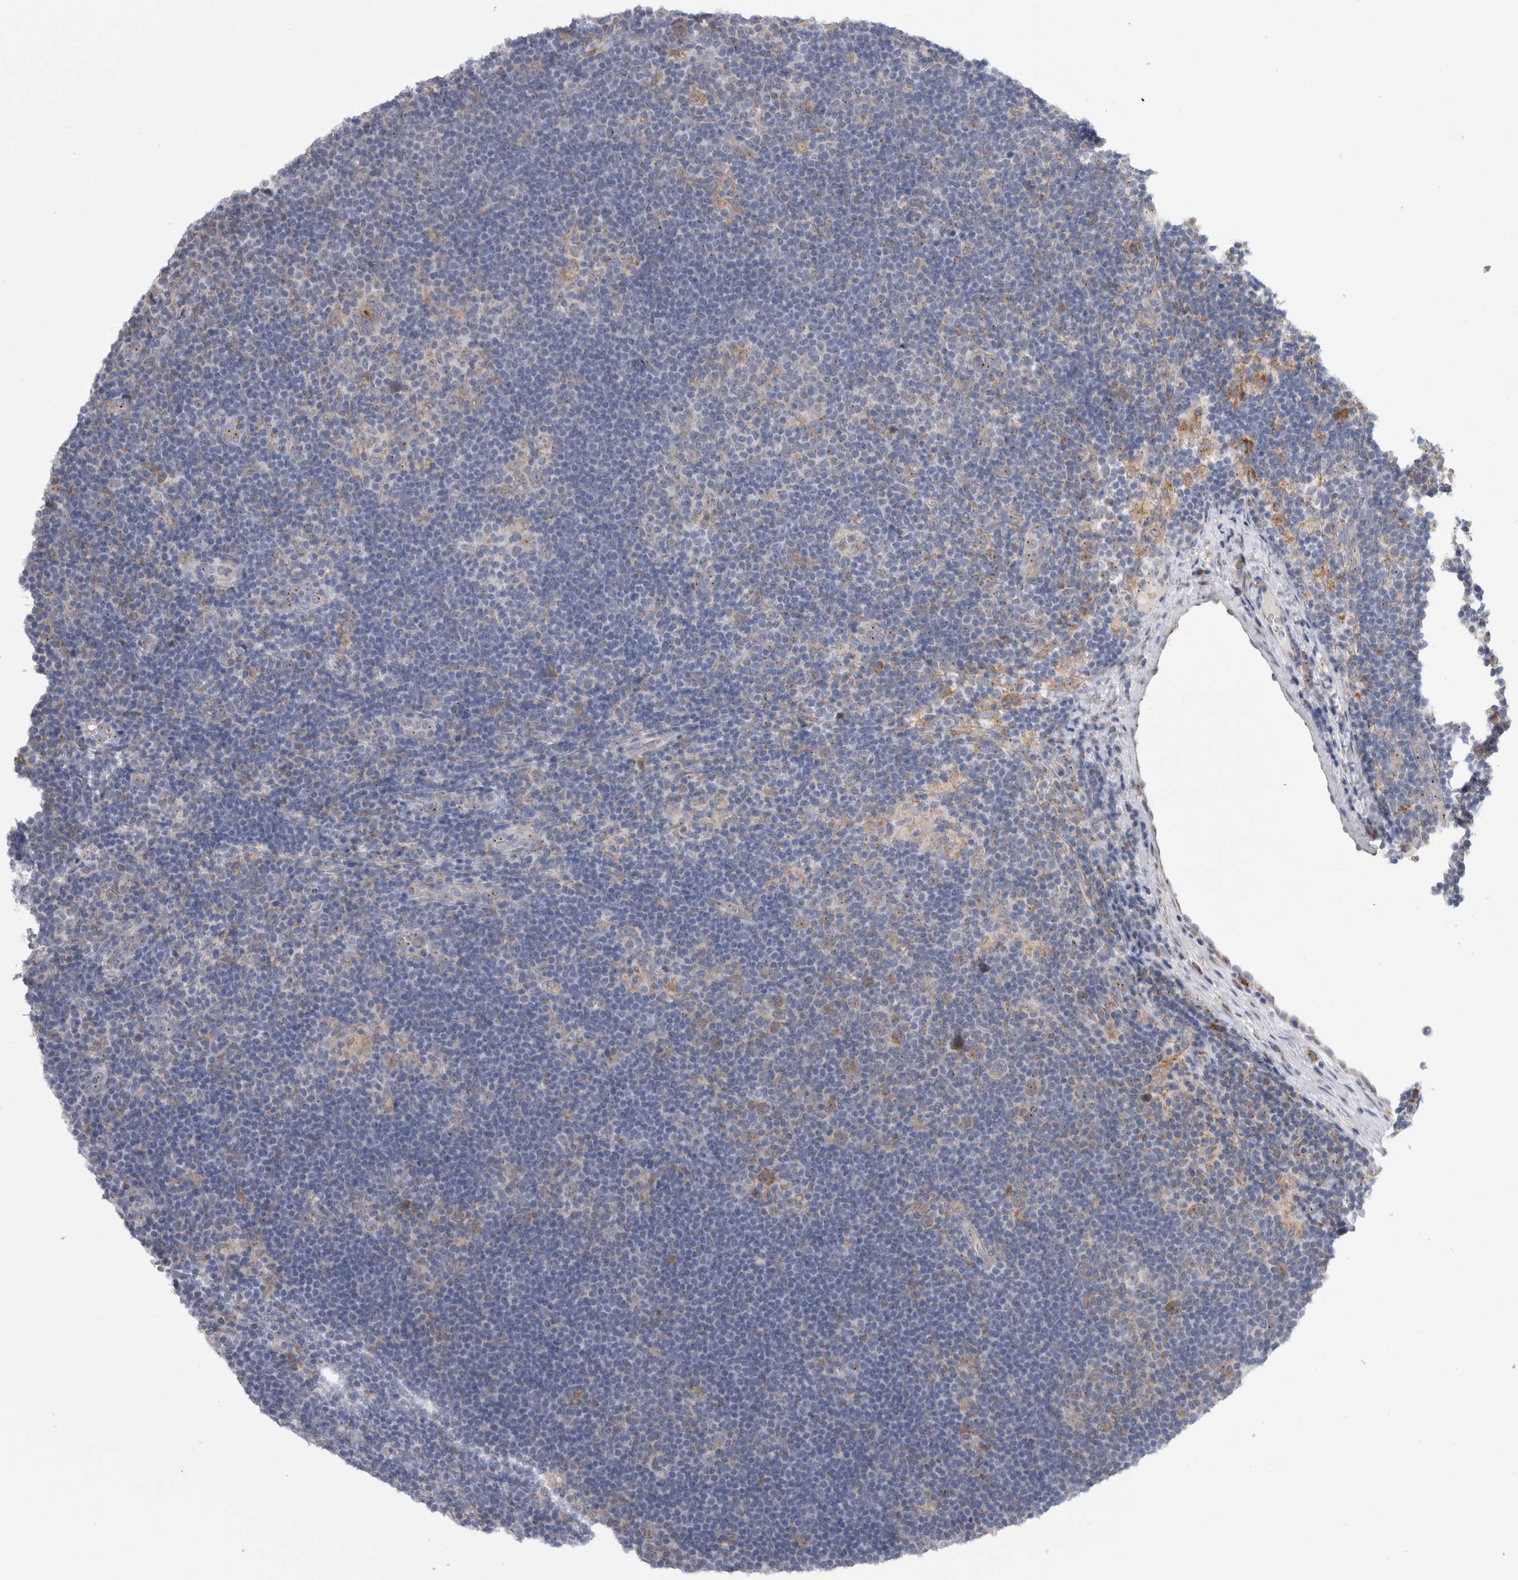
{"staining": {"intensity": "weak", "quantity": "25%-75%", "location": "cytoplasmic/membranous"}, "tissue": "lymphoma", "cell_type": "Tumor cells", "image_type": "cancer", "snomed": [{"axis": "morphology", "description": "Hodgkin's disease, NOS"}, {"axis": "topography", "description": "Lymph node"}], "caption": "Brown immunohistochemical staining in human lymphoma demonstrates weak cytoplasmic/membranous positivity in approximately 25%-75% of tumor cells.", "gene": "ZNF341", "patient": {"sex": "female", "age": 57}}